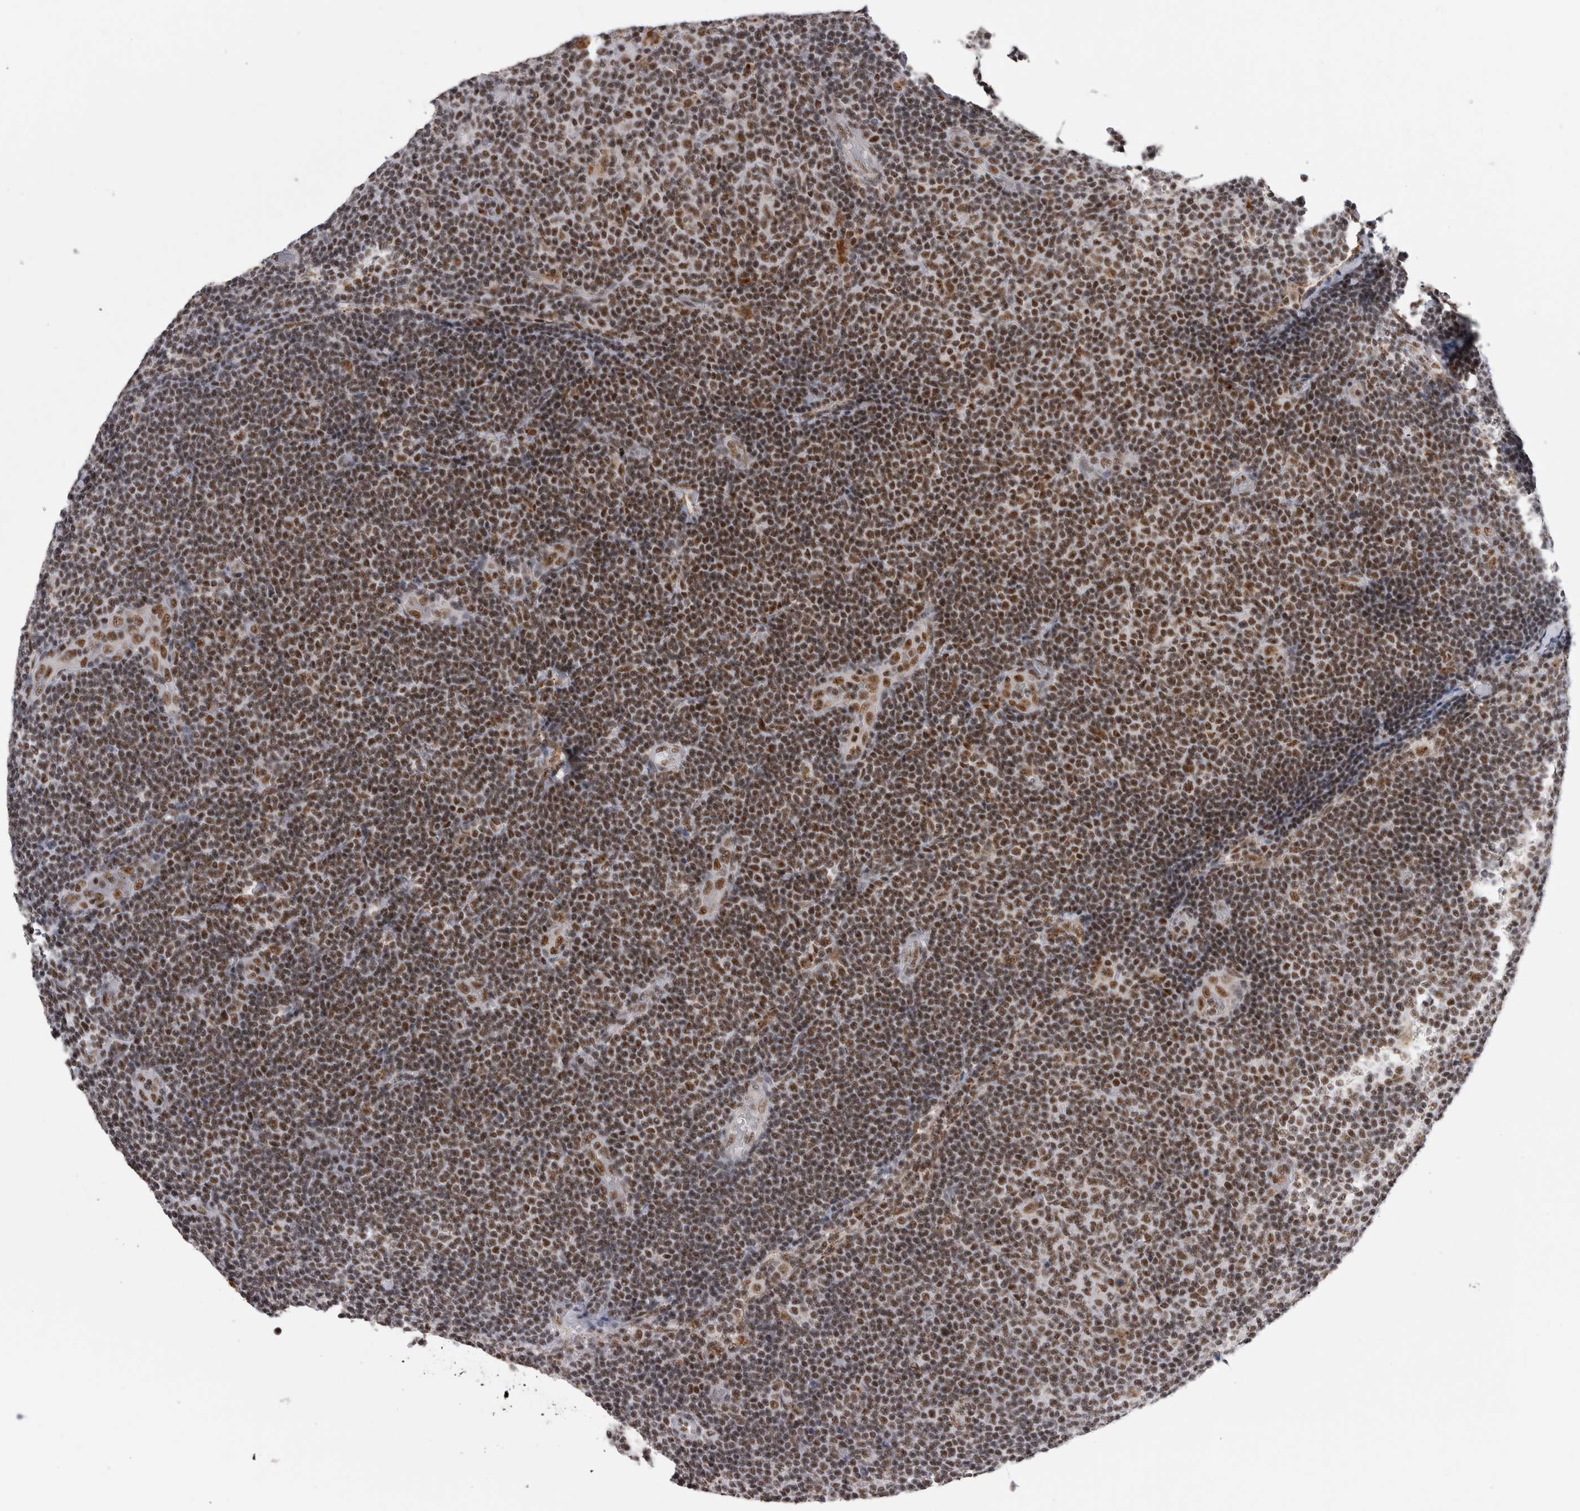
{"staining": {"intensity": "strong", "quantity": ">75%", "location": "nuclear"}, "tissue": "lymphoma", "cell_type": "Tumor cells", "image_type": "cancer", "snomed": [{"axis": "morphology", "description": "Malignant lymphoma, non-Hodgkin's type, Low grade"}, {"axis": "topography", "description": "Lymph node"}], "caption": "Tumor cells show strong nuclear staining in about >75% of cells in lymphoma.", "gene": "CDK11A", "patient": {"sex": "male", "age": 83}}